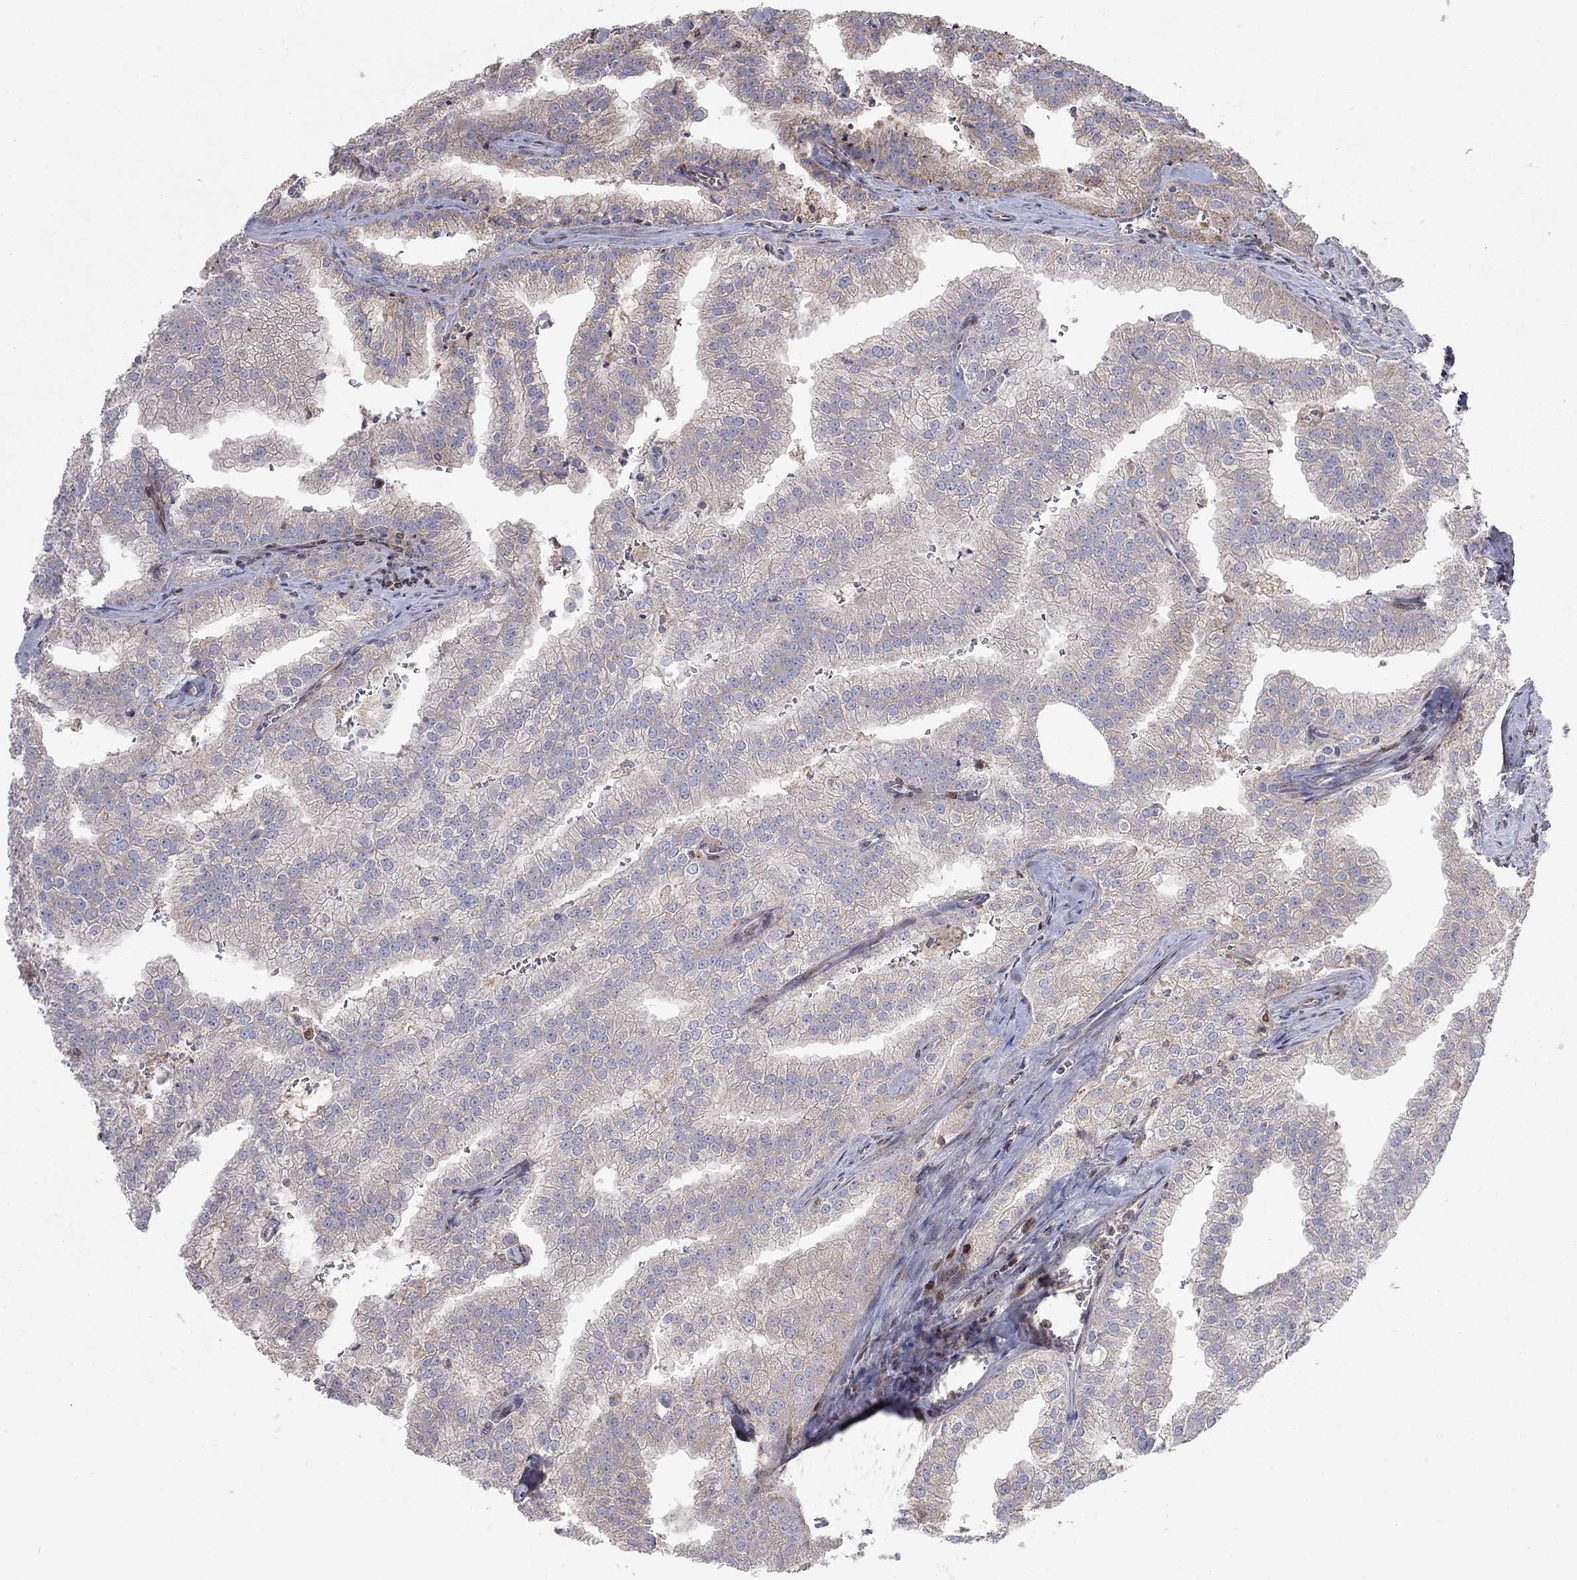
{"staining": {"intensity": "weak", "quantity": "<25%", "location": "cytoplasmic/membranous"}, "tissue": "prostate cancer", "cell_type": "Tumor cells", "image_type": "cancer", "snomed": [{"axis": "morphology", "description": "Adenocarcinoma, NOS"}, {"axis": "topography", "description": "Prostate"}], "caption": "Prostate adenocarcinoma stained for a protein using immunohistochemistry (IHC) exhibits no positivity tumor cells.", "gene": "ERN2", "patient": {"sex": "male", "age": 70}}